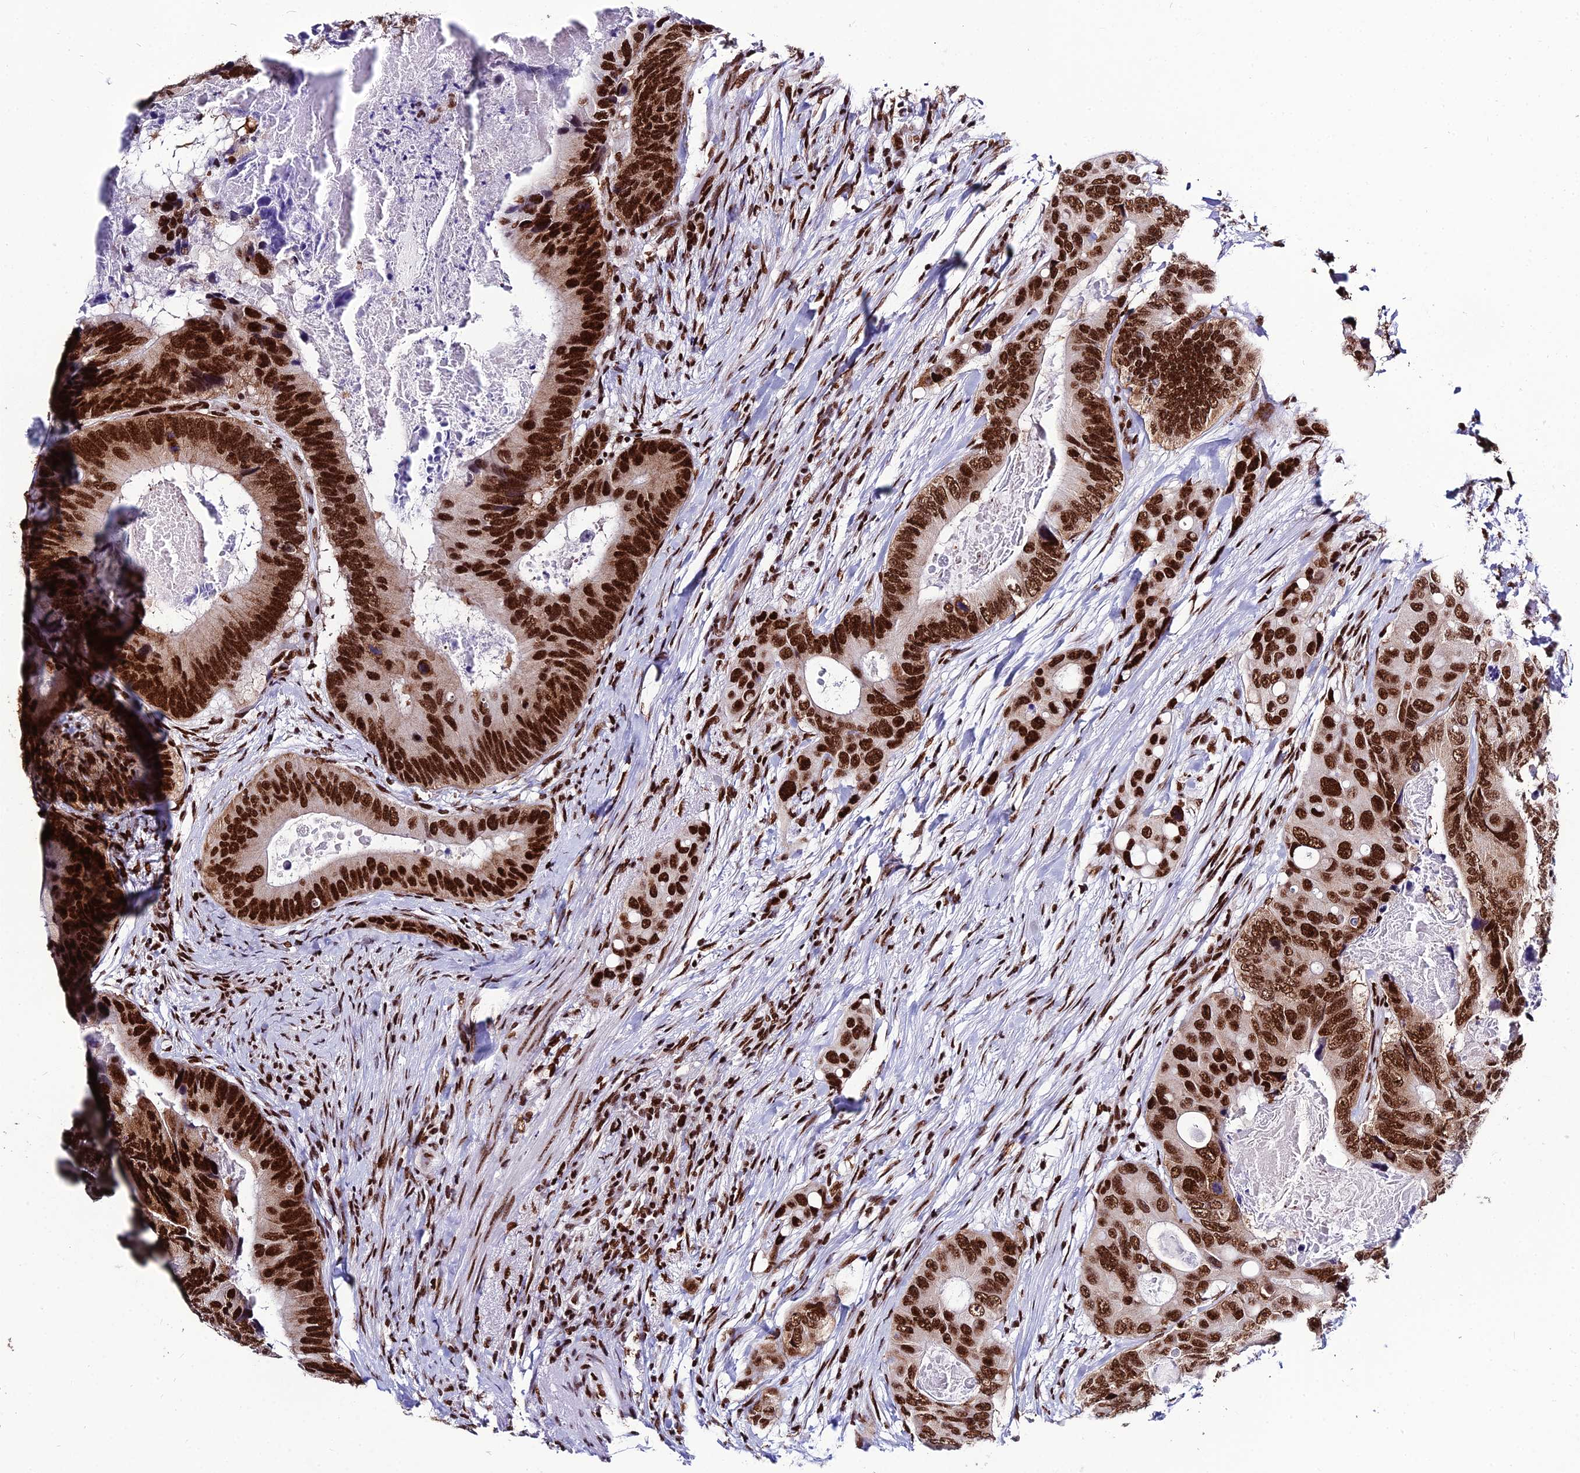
{"staining": {"intensity": "strong", "quantity": ">75%", "location": "nuclear"}, "tissue": "colorectal cancer", "cell_type": "Tumor cells", "image_type": "cancer", "snomed": [{"axis": "morphology", "description": "Adenocarcinoma, NOS"}, {"axis": "topography", "description": "Colon"}], "caption": "Protein positivity by immunohistochemistry (IHC) demonstrates strong nuclear expression in approximately >75% of tumor cells in colorectal adenocarcinoma.", "gene": "HNRNPH1", "patient": {"sex": "male", "age": 84}}